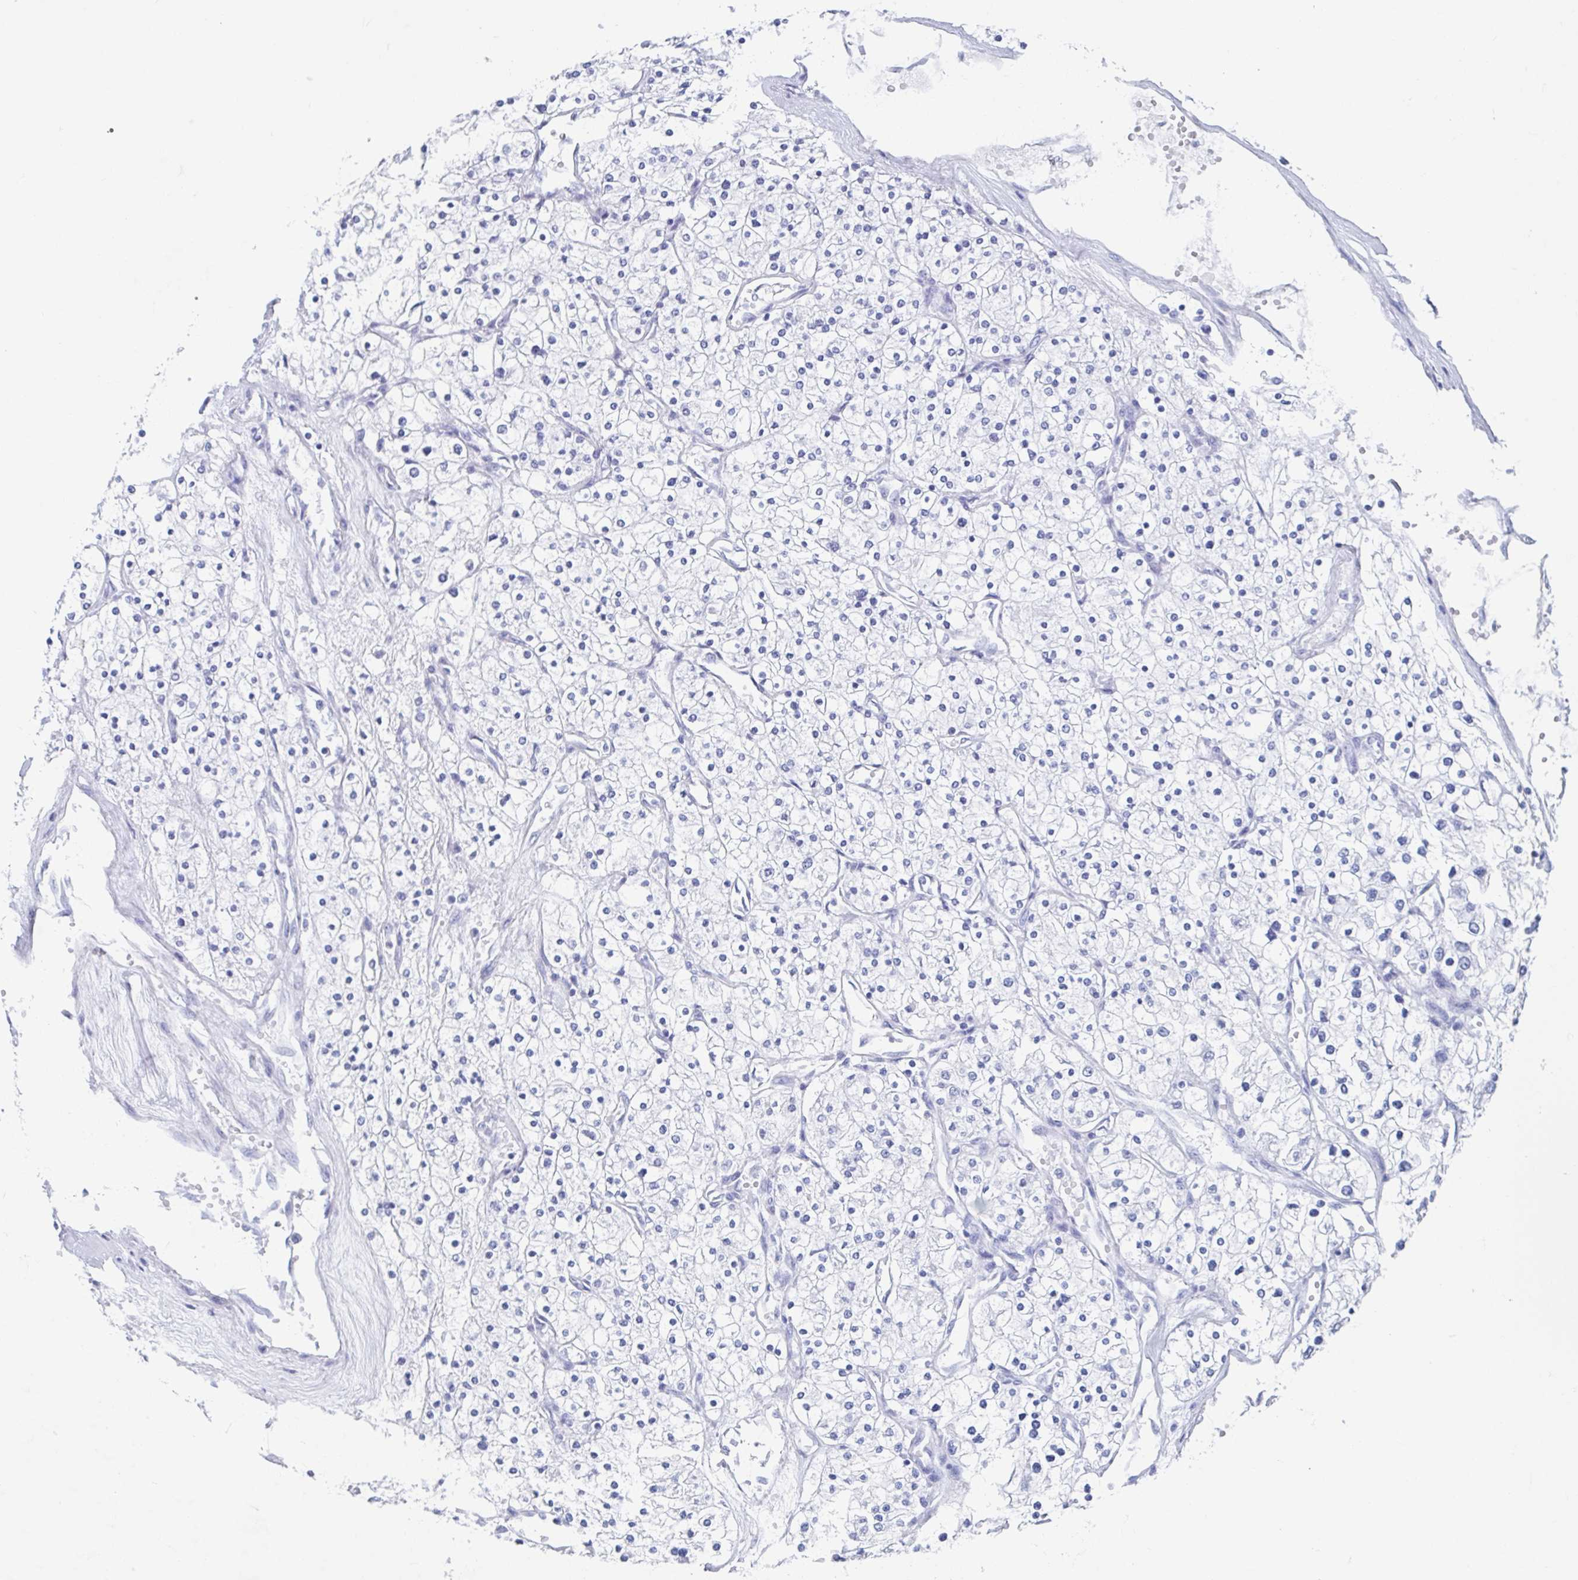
{"staining": {"intensity": "negative", "quantity": "none", "location": "none"}, "tissue": "renal cancer", "cell_type": "Tumor cells", "image_type": "cancer", "snomed": [{"axis": "morphology", "description": "Adenocarcinoma, NOS"}, {"axis": "topography", "description": "Kidney"}], "caption": "Immunohistochemistry (IHC) image of renal cancer (adenocarcinoma) stained for a protein (brown), which demonstrates no positivity in tumor cells. The staining was performed using DAB (3,3'-diaminobenzidine) to visualize the protein expression in brown, while the nuclei were stained in blue with hematoxylin (Magnification: 20x).", "gene": "HDGFL1", "patient": {"sex": "male", "age": 80}}